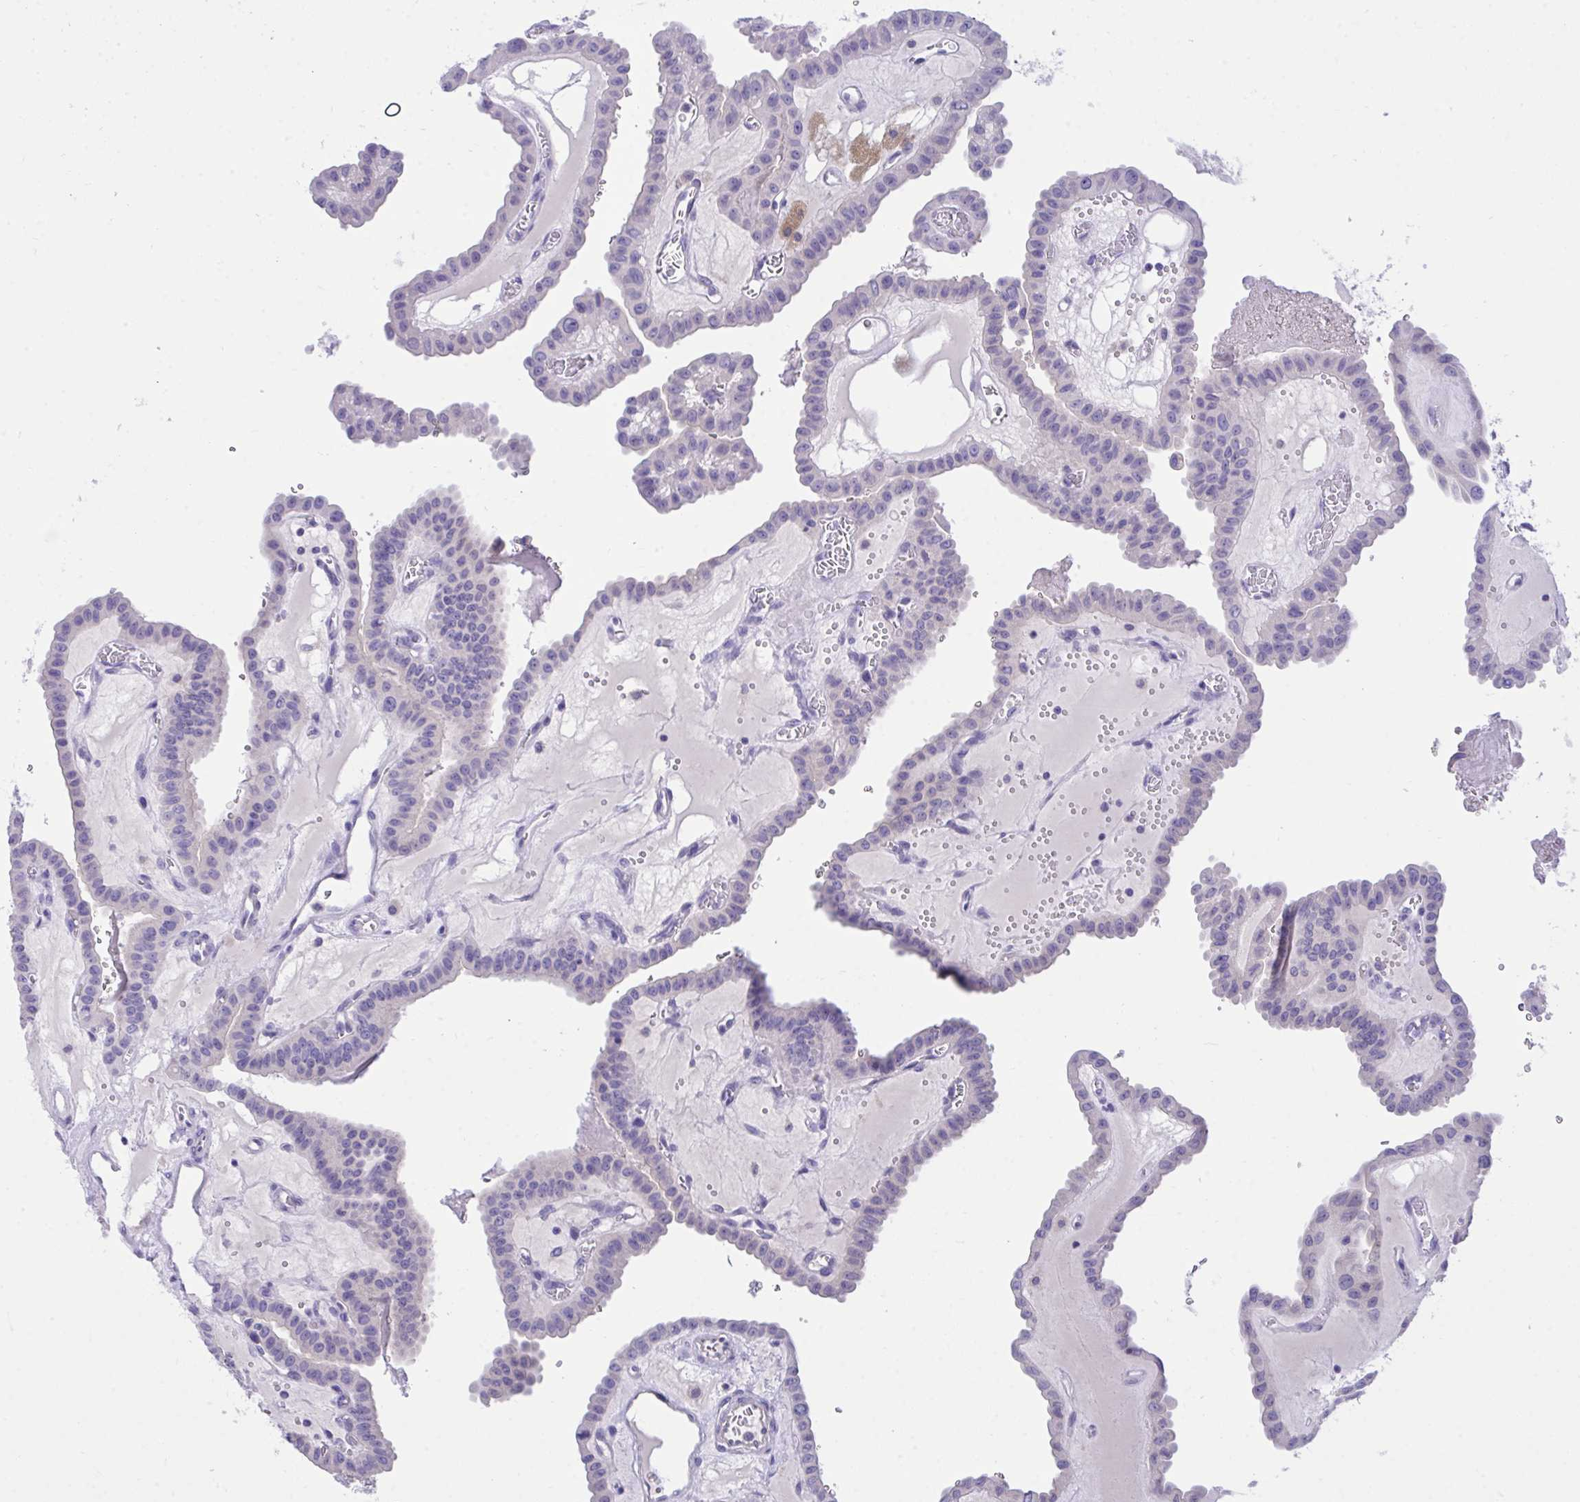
{"staining": {"intensity": "negative", "quantity": "none", "location": "none"}, "tissue": "thyroid cancer", "cell_type": "Tumor cells", "image_type": "cancer", "snomed": [{"axis": "morphology", "description": "Papillary adenocarcinoma, NOS"}, {"axis": "topography", "description": "Thyroid gland"}], "caption": "Immunohistochemistry (IHC) photomicrograph of papillary adenocarcinoma (thyroid) stained for a protein (brown), which exhibits no positivity in tumor cells.", "gene": "PLEKHH1", "patient": {"sex": "male", "age": 87}}